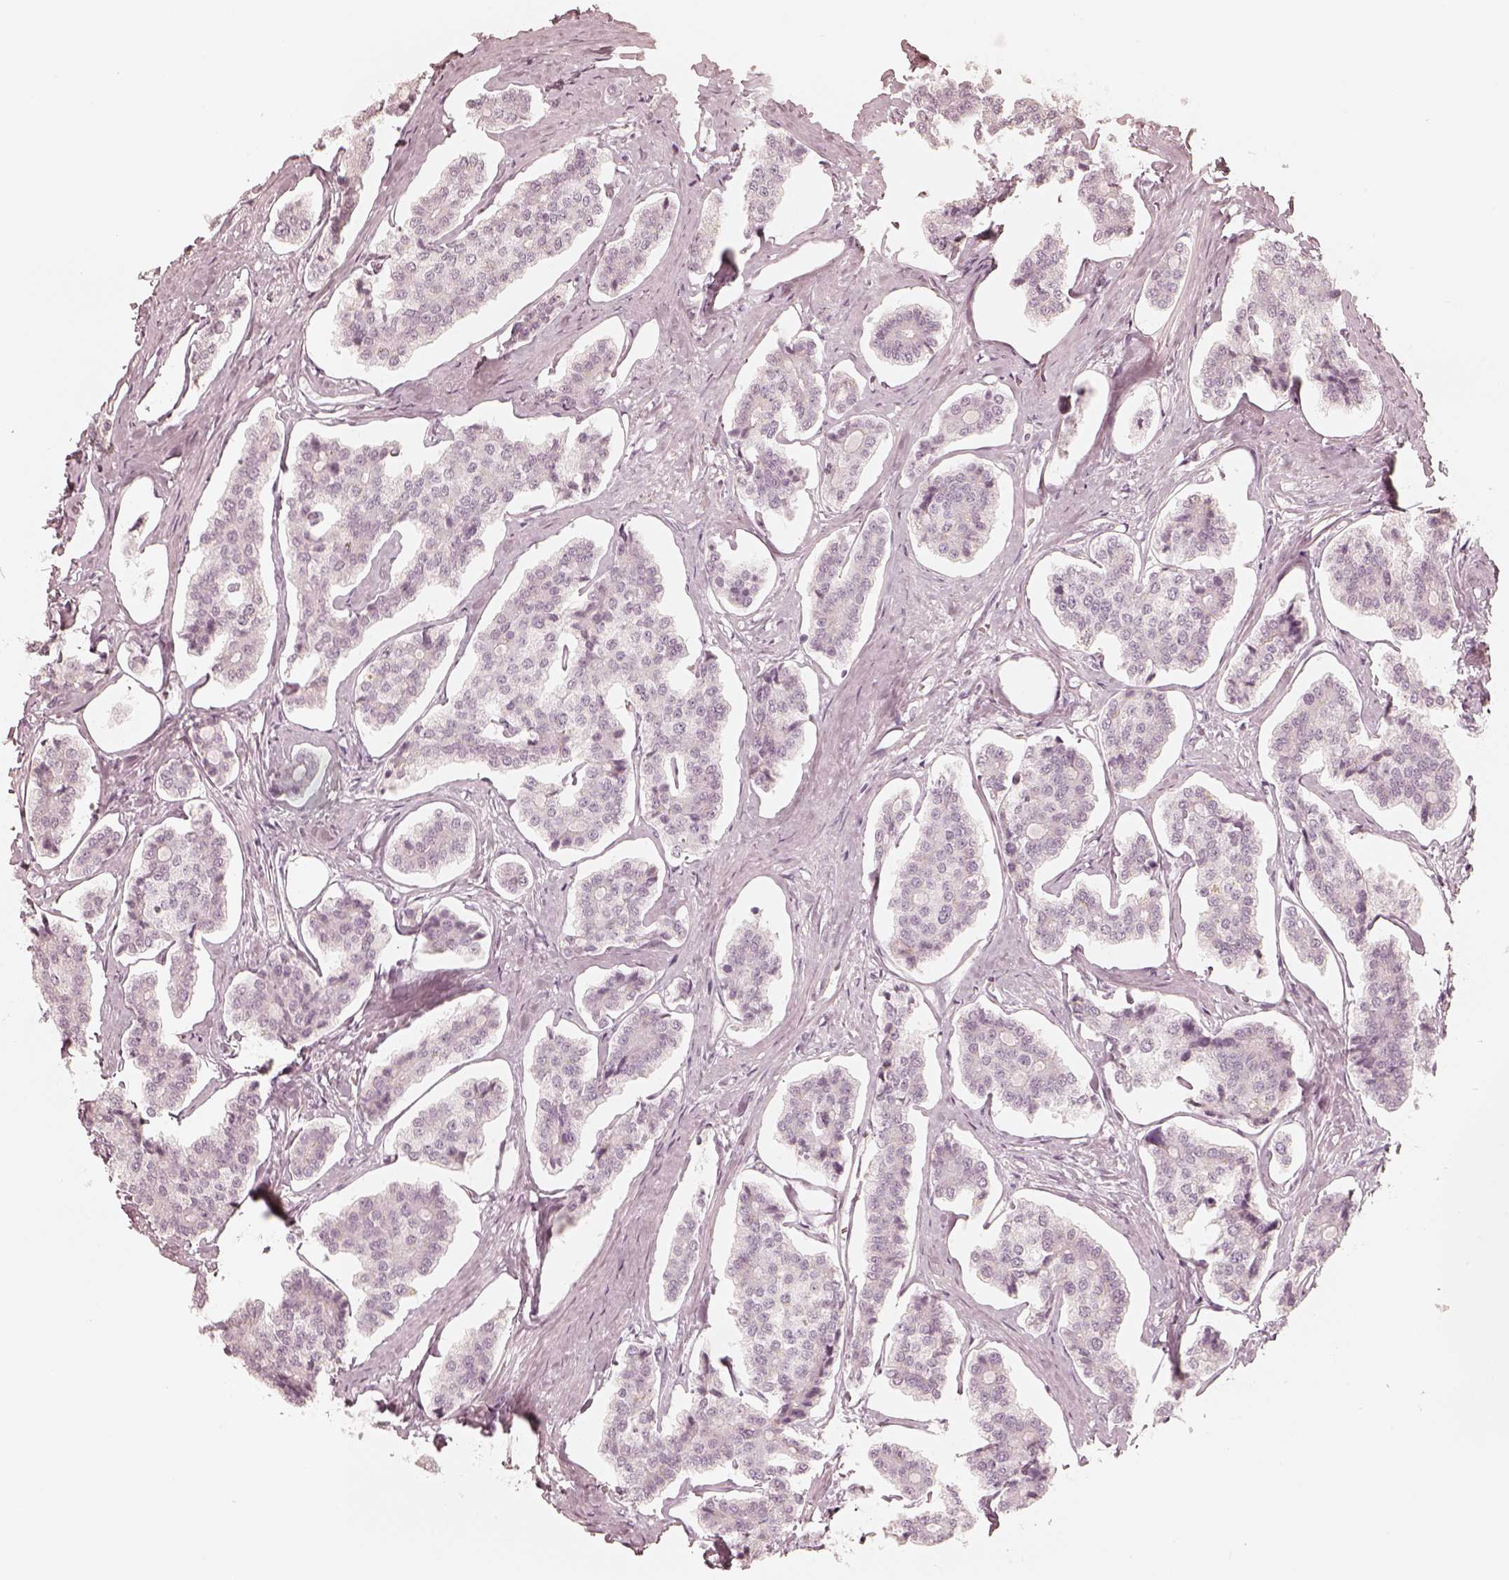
{"staining": {"intensity": "negative", "quantity": "none", "location": "none"}, "tissue": "carcinoid", "cell_type": "Tumor cells", "image_type": "cancer", "snomed": [{"axis": "morphology", "description": "Carcinoid, malignant, NOS"}, {"axis": "topography", "description": "Small intestine"}], "caption": "This is a histopathology image of immunohistochemistry (IHC) staining of carcinoid, which shows no expression in tumor cells.", "gene": "KRT82", "patient": {"sex": "female", "age": 65}}